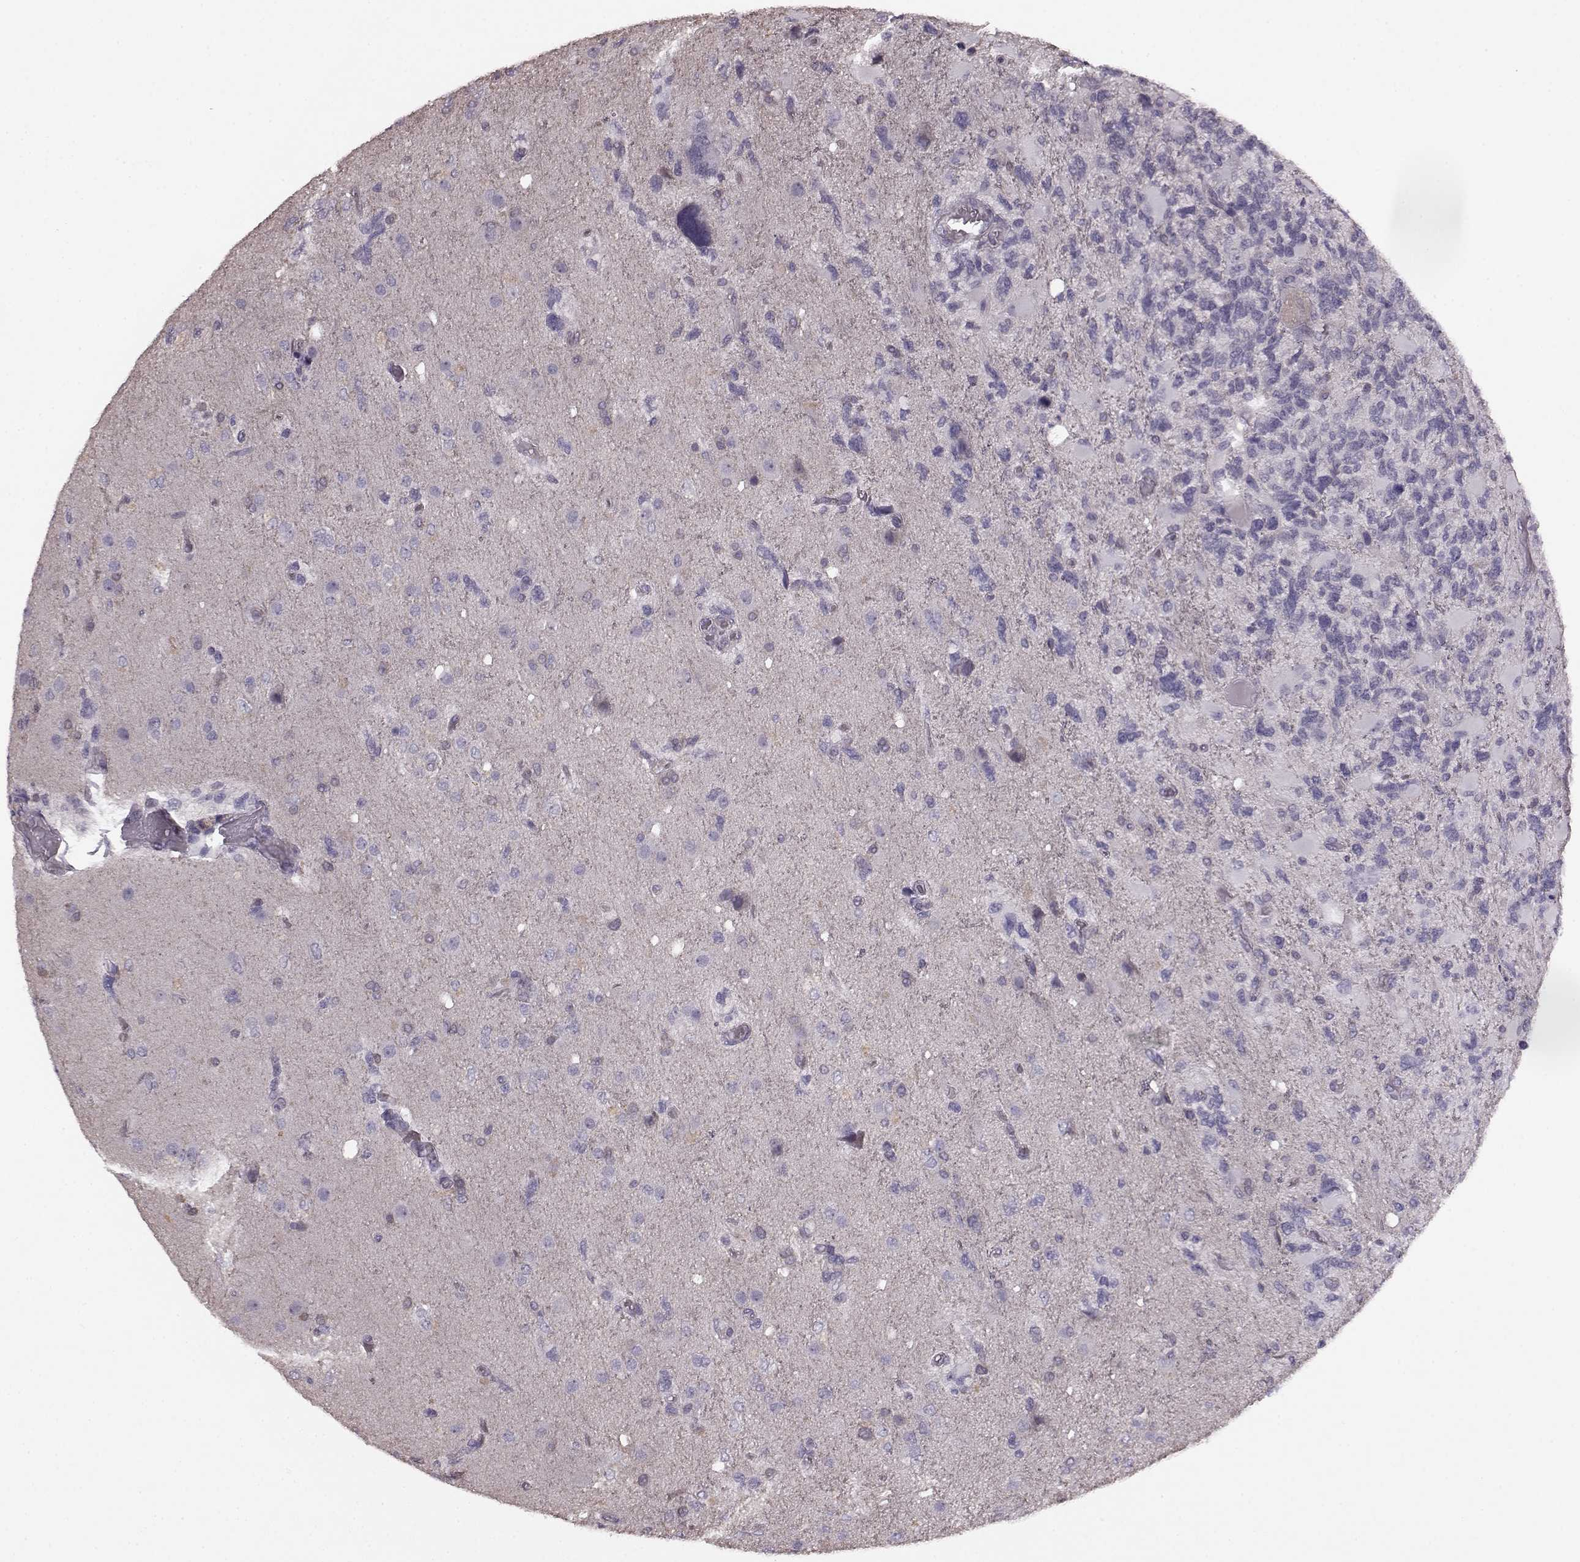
{"staining": {"intensity": "negative", "quantity": "none", "location": "none"}, "tissue": "glioma", "cell_type": "Tumor cells", "image_type": "cancer", "snomed": [{"axis": "morphology", "description": "Glioma, malignant, High grade"}, {"axis": "topography", "description": "Brain"}], "caption": "Human glioma stained for a protein using immunohistochemistry (IHC) displays no expression in tumor cells.", "gene": "PDCD1", "patient": {"sex": "female", "age": 71}}